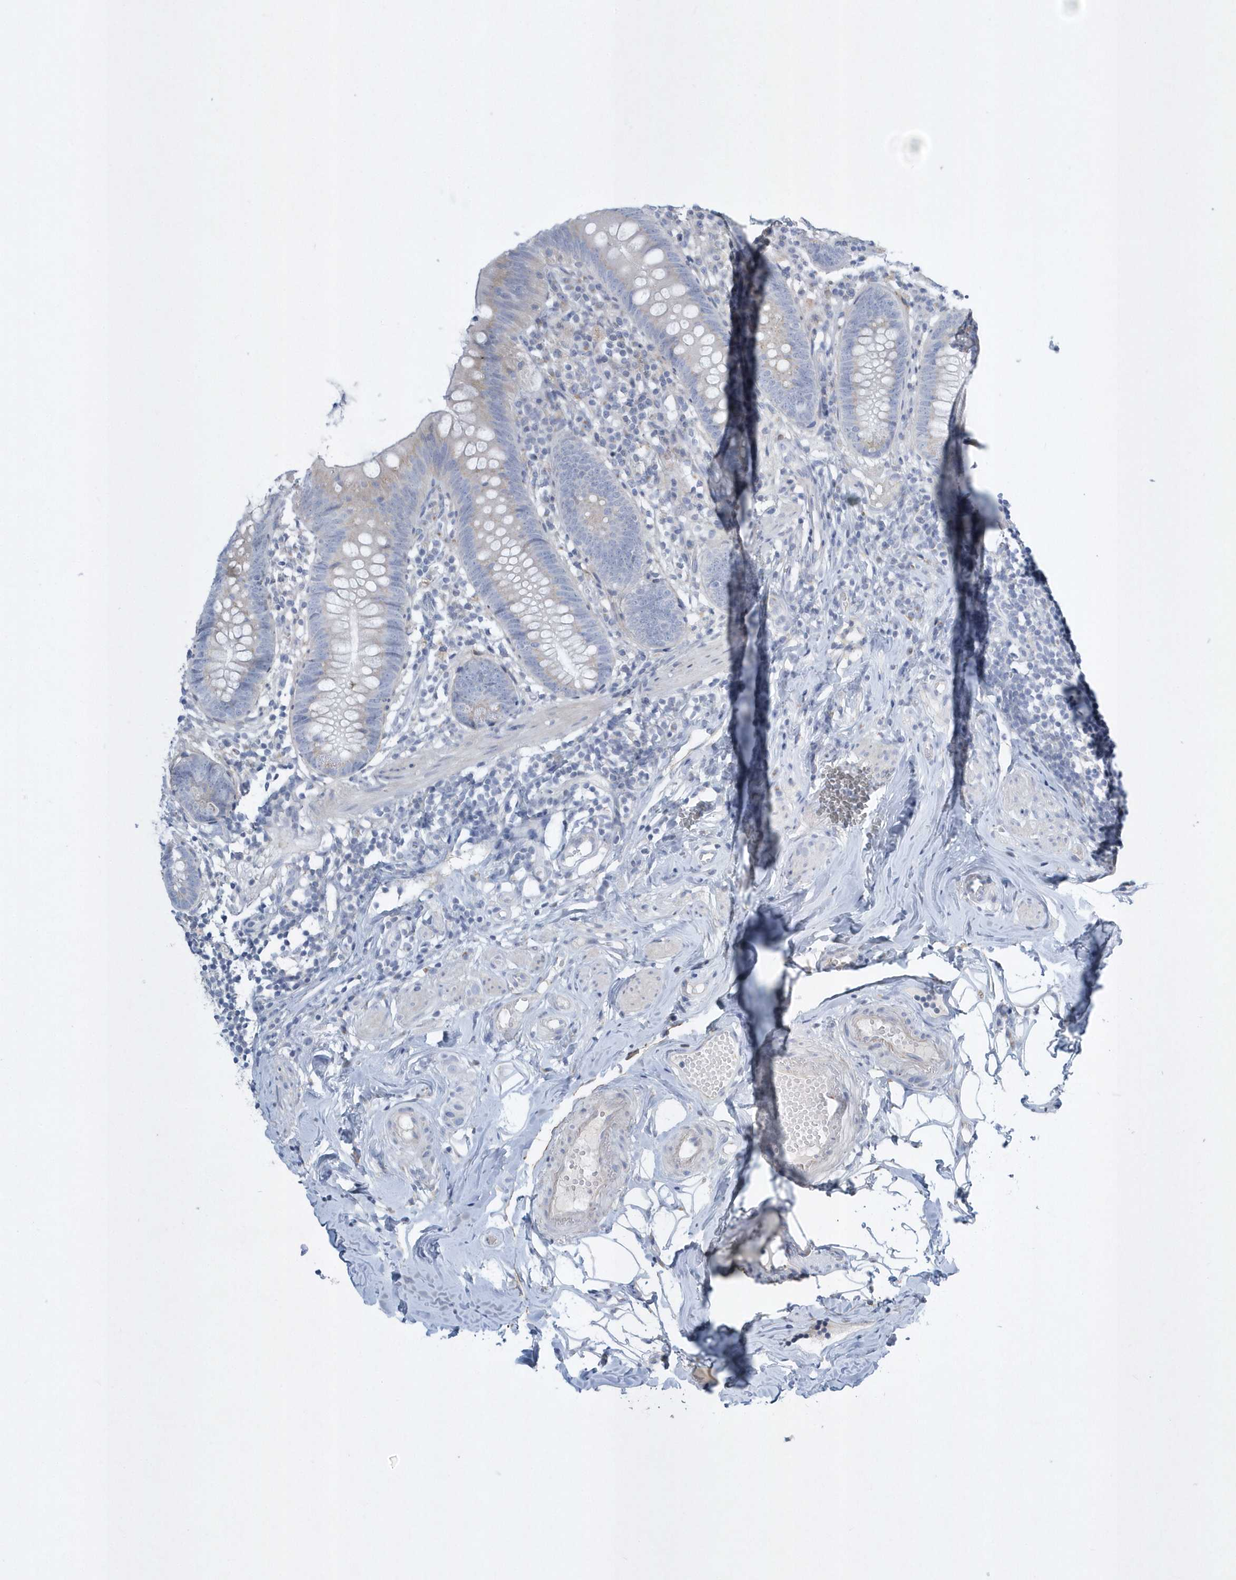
{"staining": {"intensity": "weak", "quantity": "25%-75%", "location": "cytoplasmic/membranous"}, "tissue": "appendix", "cell_type": "Glandular cells", "image_type": "normal", "snomed": [{"axis": "morphology", "description": "Normal tissue, NOS"}, {"axis": "topography", "description": "Appendix"}], "caption": "Appendix stained with DAB immunohistochemistry displays low levels of weak cytoplasmic/membranous staining in approximately 25%-75% of glandular cells.", "gene": "SPATA18", "patient": {"sex": "female", "age": 62}}